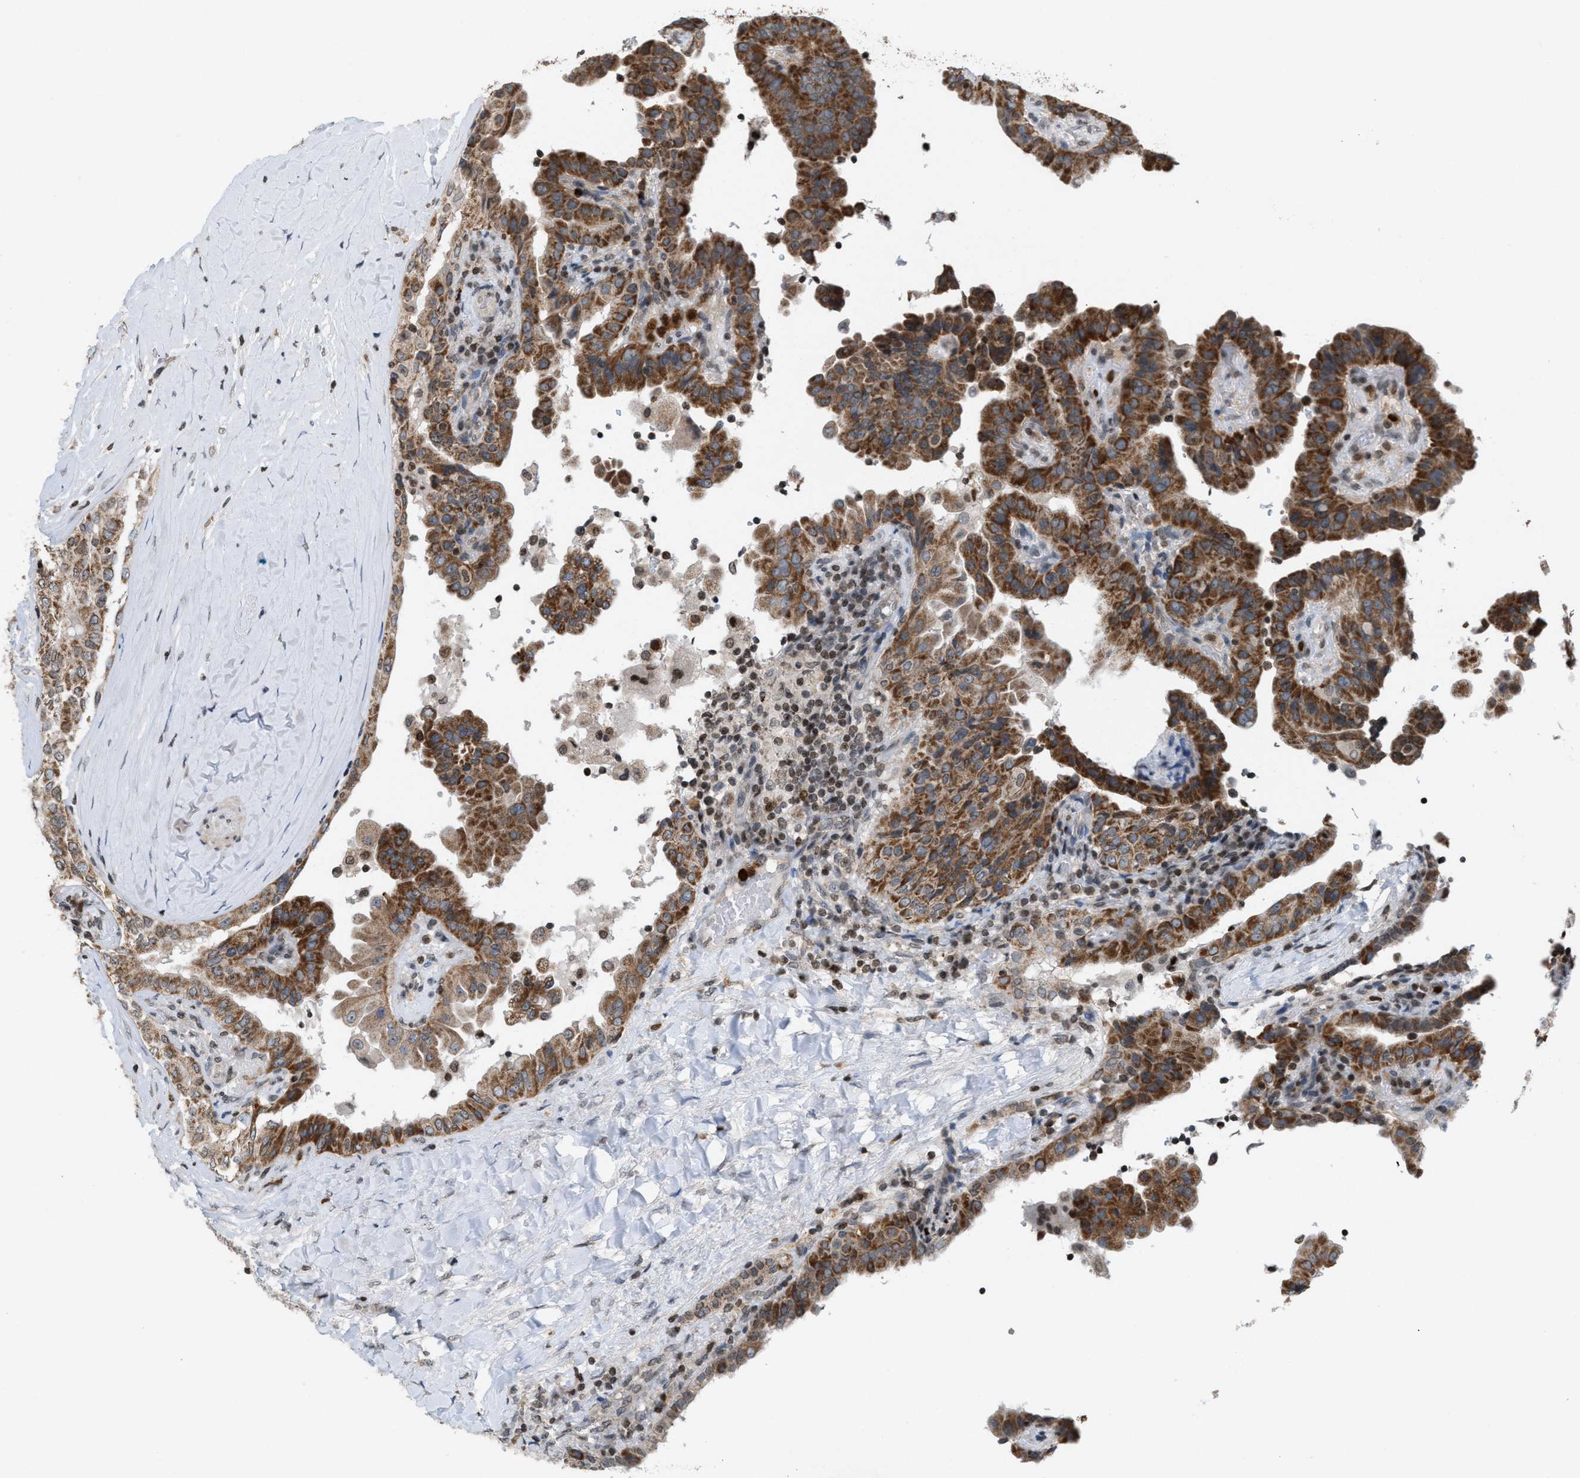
{"staining": {"intensity": "strong", "quantity": ">75%", "location": "cytoplasmic/membranous"}, "tissue": "thyroid cancer", "cell_type": "Tumor cells", "image_type": "cancer", "snomed": [{"axis": "morphology", "description": "Papillary adenocarcinoma, NOS"}, {"axis": "topography", "description": "Thyroid gland"}], "caption": "Immunohistochemistry (IHC) image of neoplastic tissue: human thyroid papillary adenocarcinoma stained using IHC shows high levels of strong protein expression localized specifically in the cytoplasmic/membranous of tumor cells, appearing as a cytoplasmic/membranous brown color.", "gene": "PRUNE2", "patient": {"sex": "male", "age": 33}}